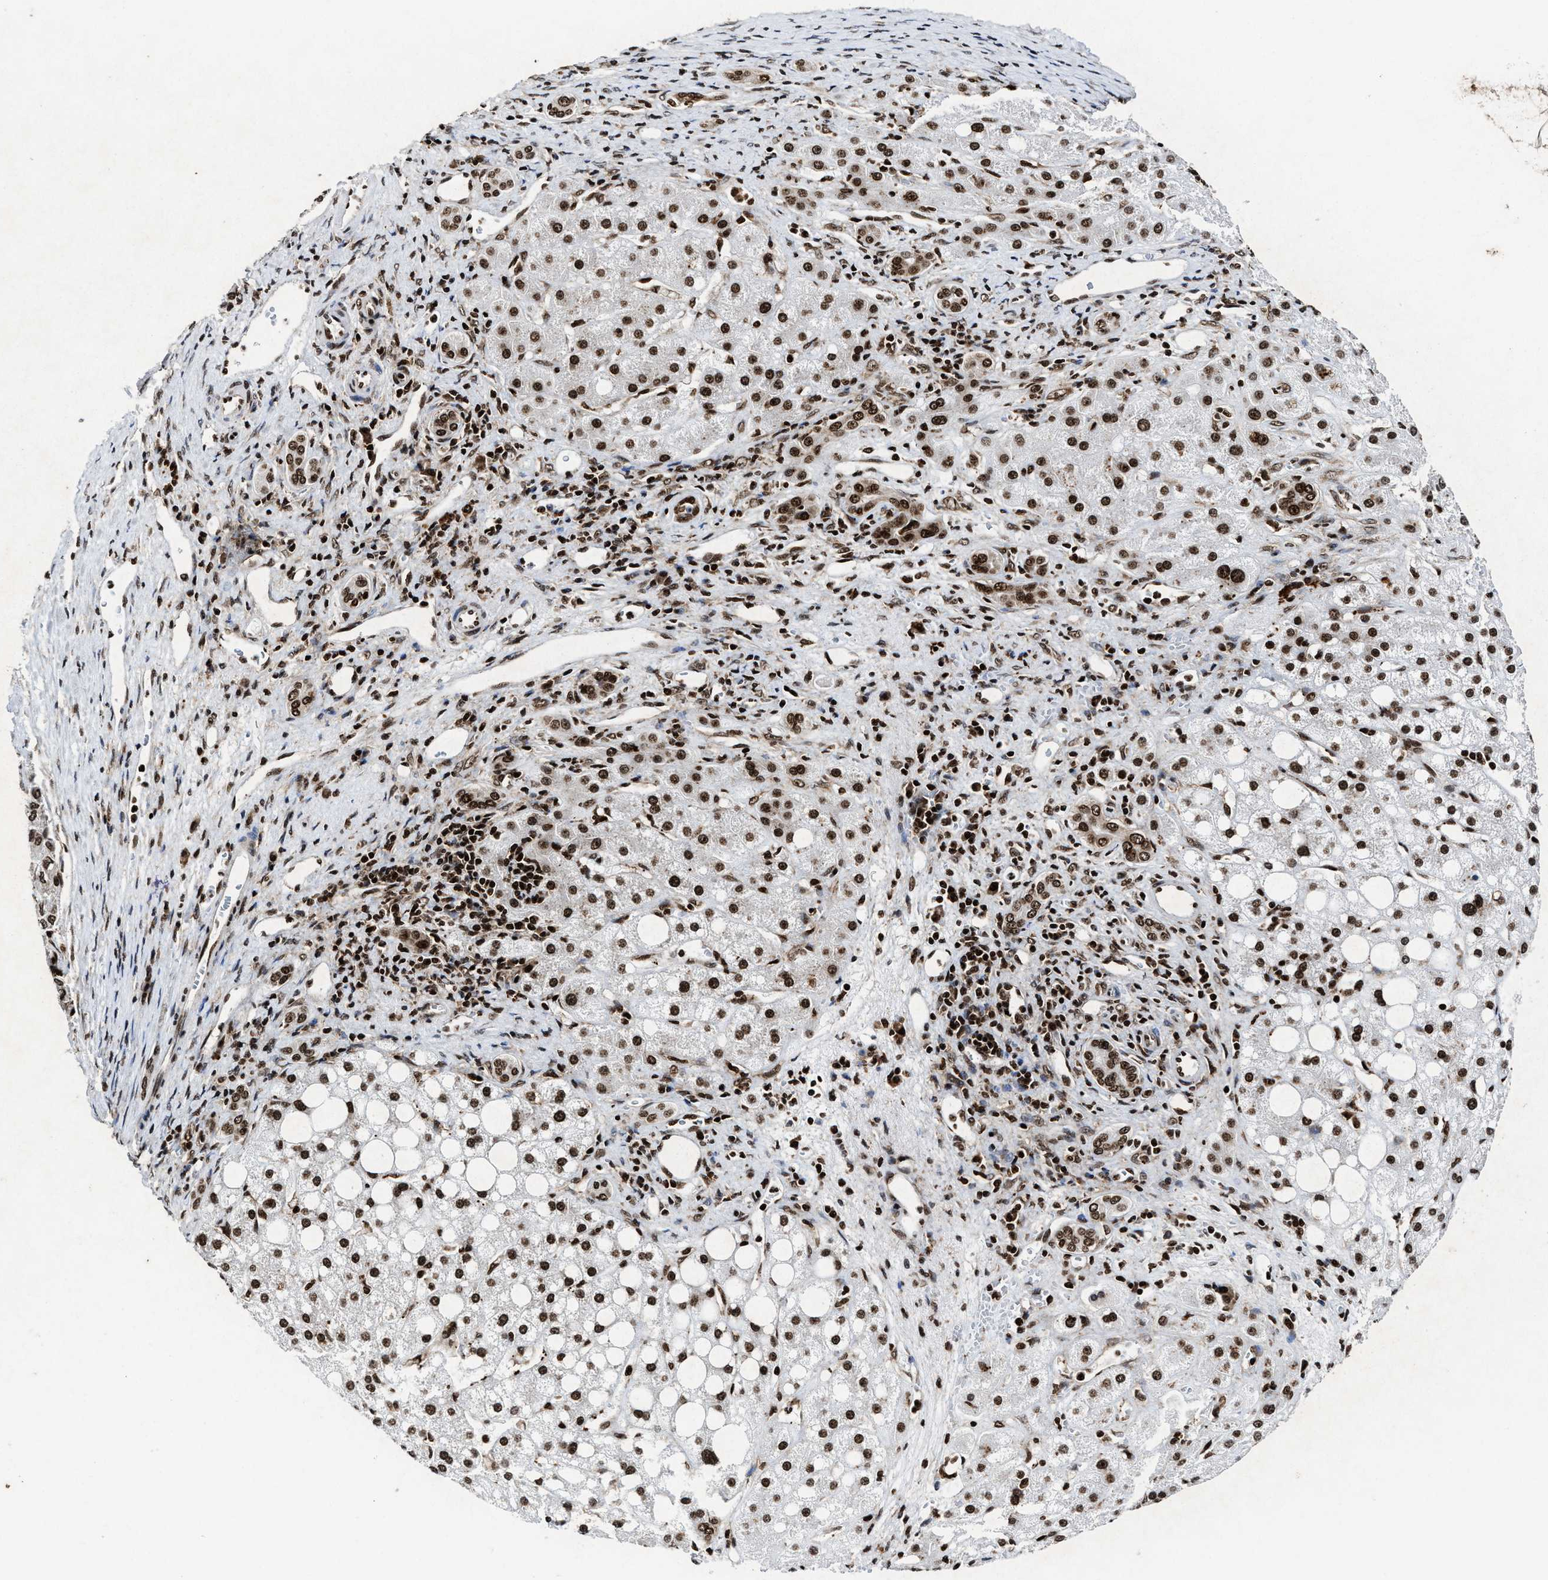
{"staining": {"intensity": "strong", "quantity": "25%-75%", "location": "nuclear"}, "tissue": "liver cancer", "cell_type": "Tumor cells", "image_type": "cancer", "snomed": [{"axis": "morphology", "description": "Carcinoma, Hepatocellular, NOS"}, {"axis": "topography", "description": "Liver"}], "caption": "Liver hepatocellular carcinoma was stained to show a protein in brown. There is high levels of strong nuclear staining in about 25%-75% of tumor cells.", "gene": "ALYREF", "patient": {"sex": "male", "age": 80}}